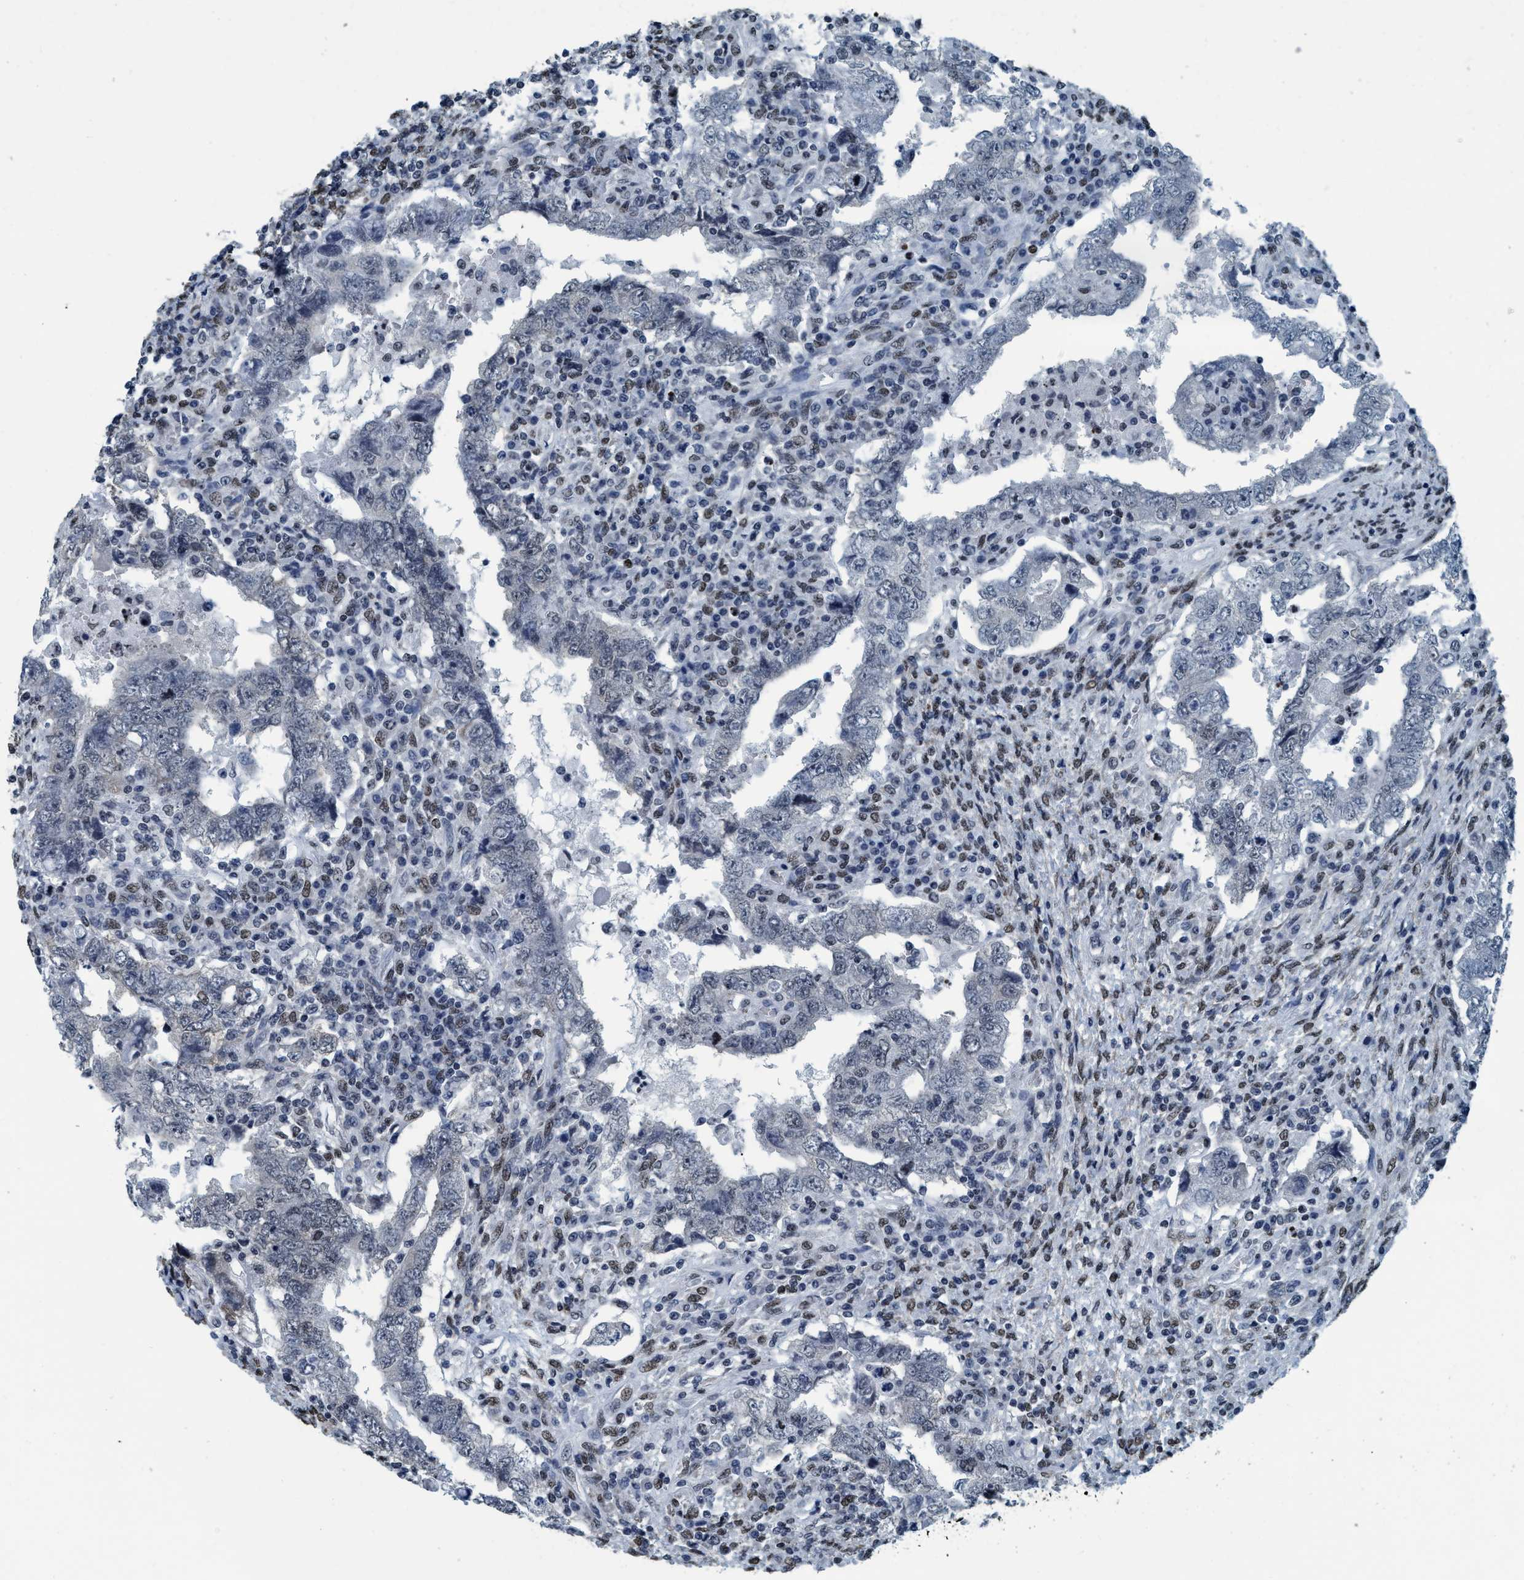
{"staining": {"intensity": "negative", "quantity": "none", "location": "none"}, "tissue": "testis cancer", "cell_type": "Tumor cells", "image_type": "cancer", "snomed": [{"axis": "morphology", "description": "Carcinoma, Embryonal, NOS"}, {"axis": "topography", "description": "Testis"}], "caption": "The photomicrograph shows no staining of tumor cells in embryonal carcinoma (testis). (DAB immunohistochemistry visualized using brightfield microscopy, high magnification).", "gene": "CCNE2", "patient": {"sex": "male", "age": 26}}